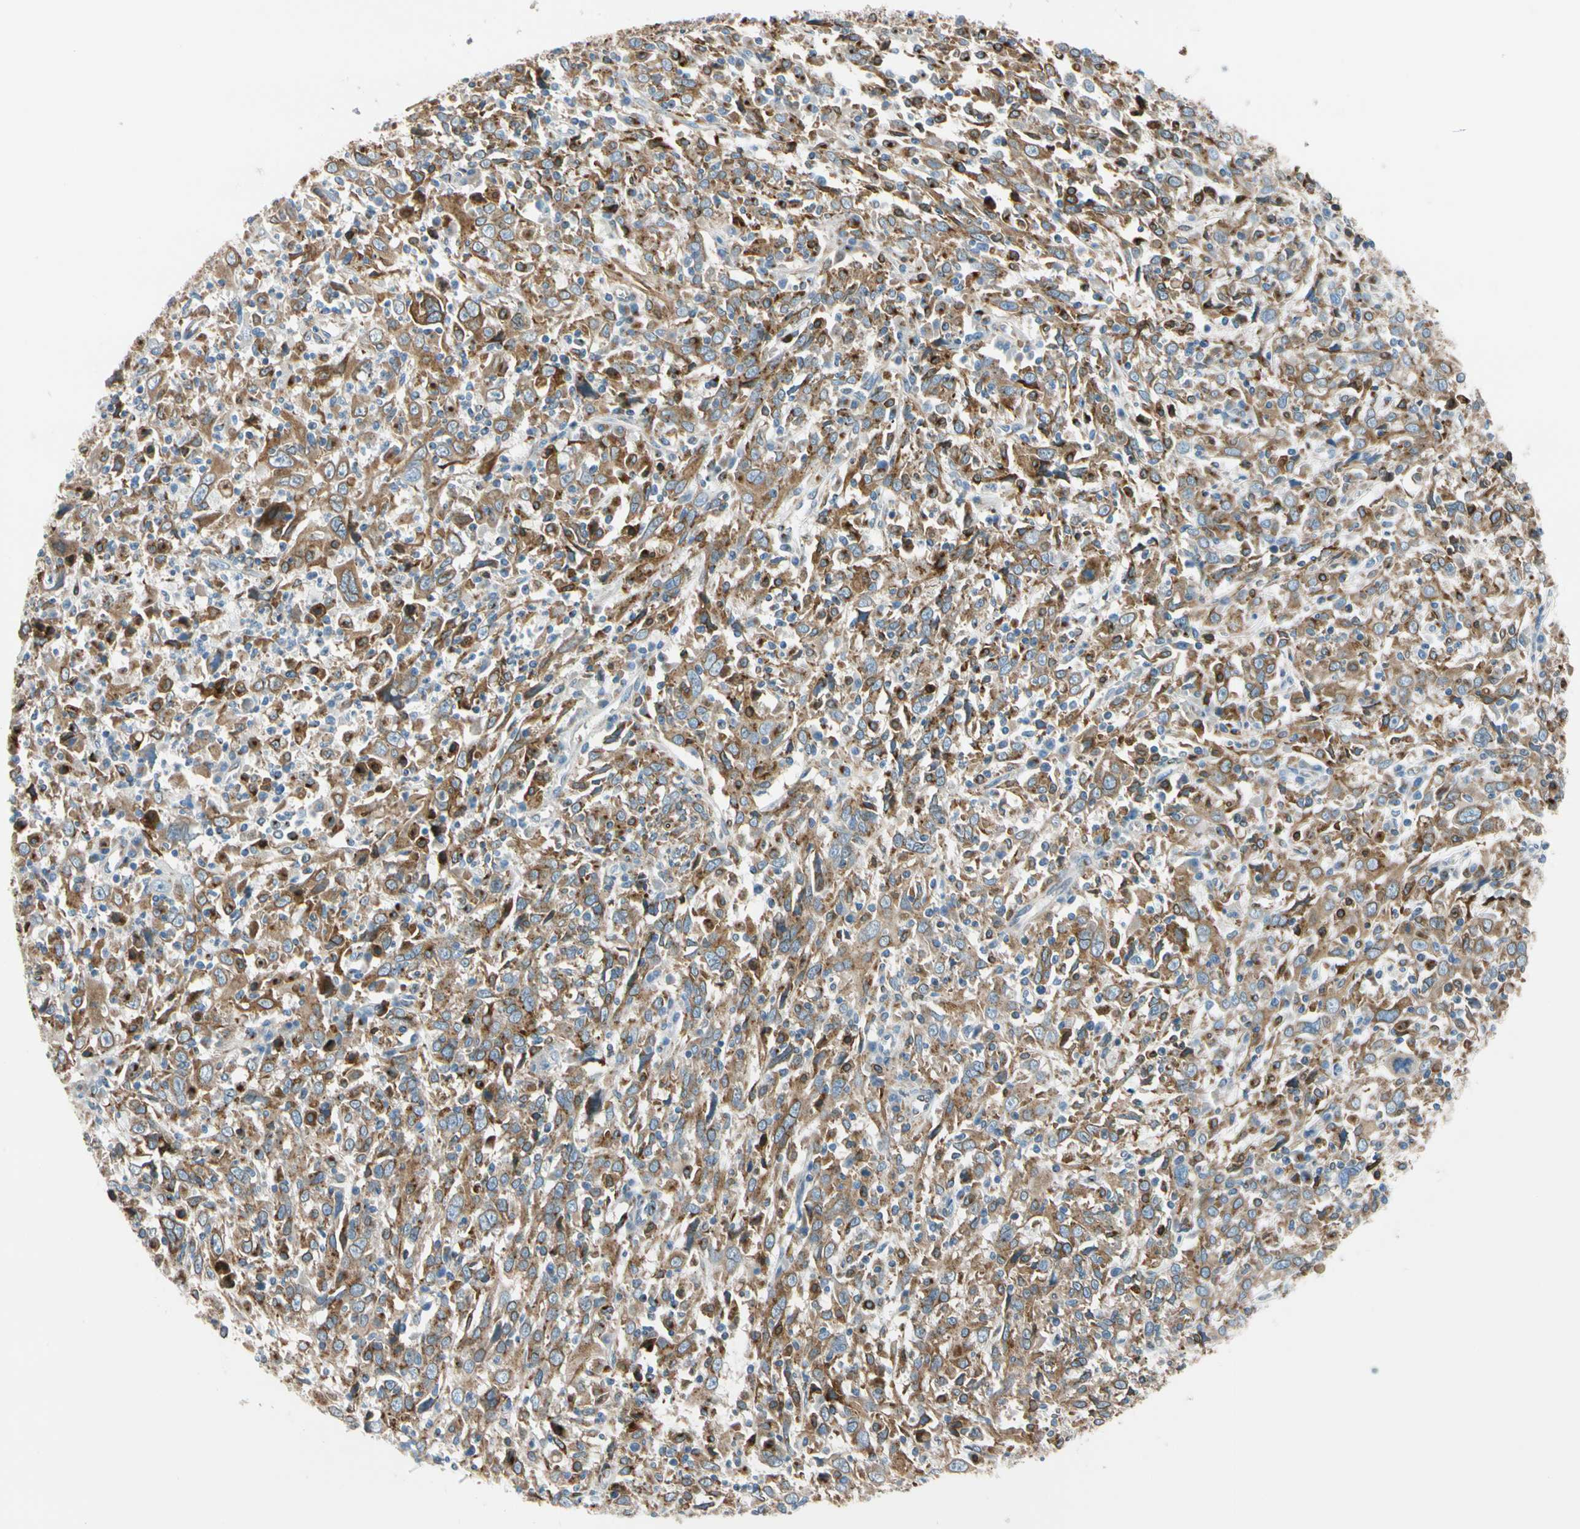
{"staining": {"intensity": "moderate", "quantity": ">75%", "location": "cytoplasmic/membranous"}, "tissue": "cervical cancer", "cell_type": "Tumor cells", "image_type": "cancer", "snomed": [{"axis": "morphology", "description": "Squamous cell carcinoma, NOS"}, {"axis": "topography", "description": "Cervix"}], "caption": "This image reveals immunohistochemistry staining of cervical cancer (squamous cell carcinoma), with medium moderate cytoplasmic/membranous expression in about >75% of tumor cells.", "gene": "NUCB1", "patient": {"sex": "female", "age": 46}}